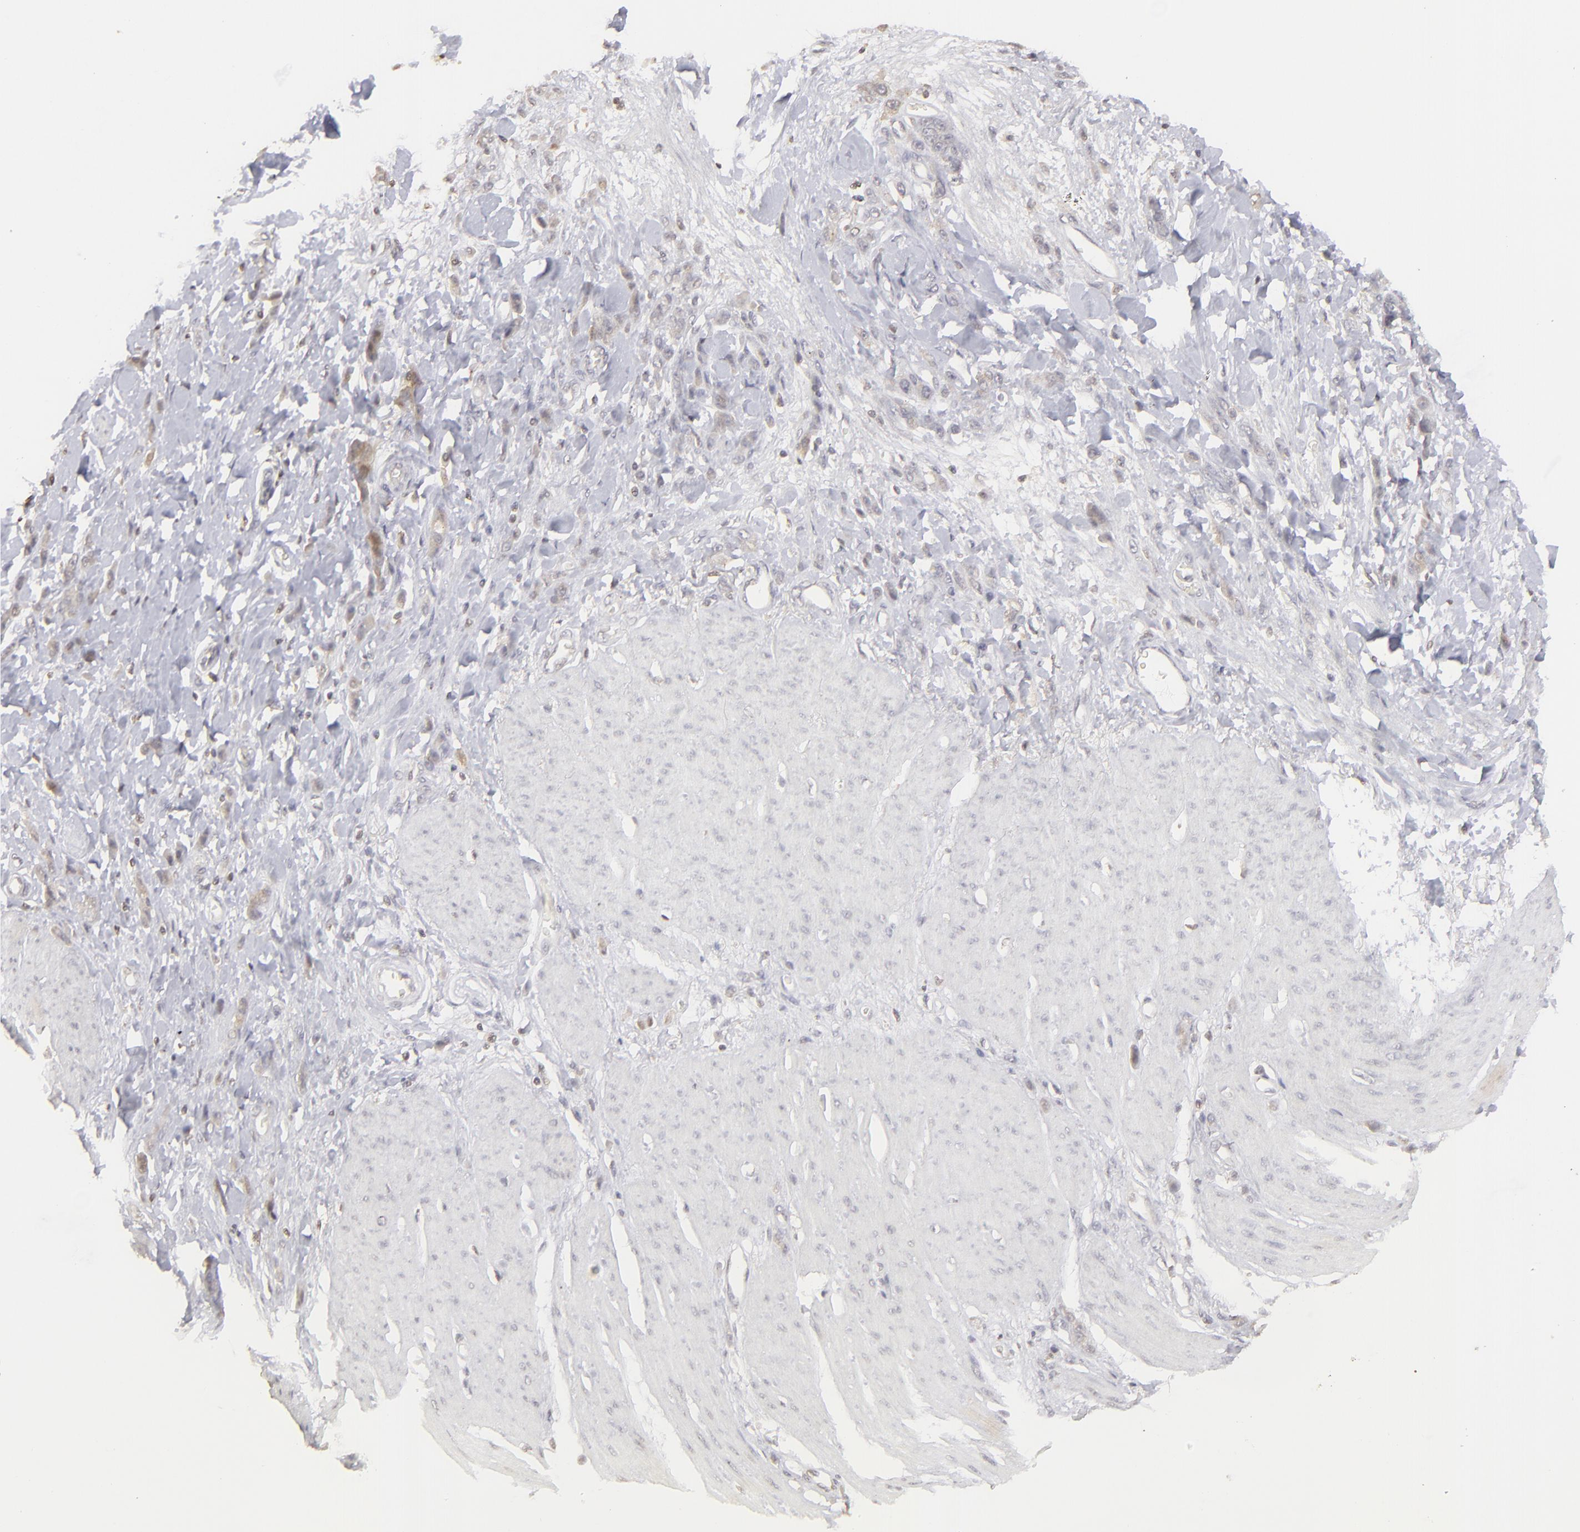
{"staining": {"intensity": "negative", "quantity": "none", "location": "none"}, "tissue": "stomach cancer", "cell_type": "Tumor cells", "image_type": "cancer", "snomed": [{"axis": "morphology", "description": "Normal tissue, NOS"}, {"axis": "morphology", "description": "Adenocarcinoma, NOS"}, {"axis": "topography", "description": "Stomach"}], "caption": "Immunohistochemistry histopathology image of neoplastic tissue: human stomach cancer (adenocarcinoma) stained with DAB reveals no significant protein expression in tumor cells. The staining is performed using DAB brown chromogen with nuclei counter-stained in using hematoxylin.", "gene": "CLDN2", "patient": {"sex": "male", "age": 82}}